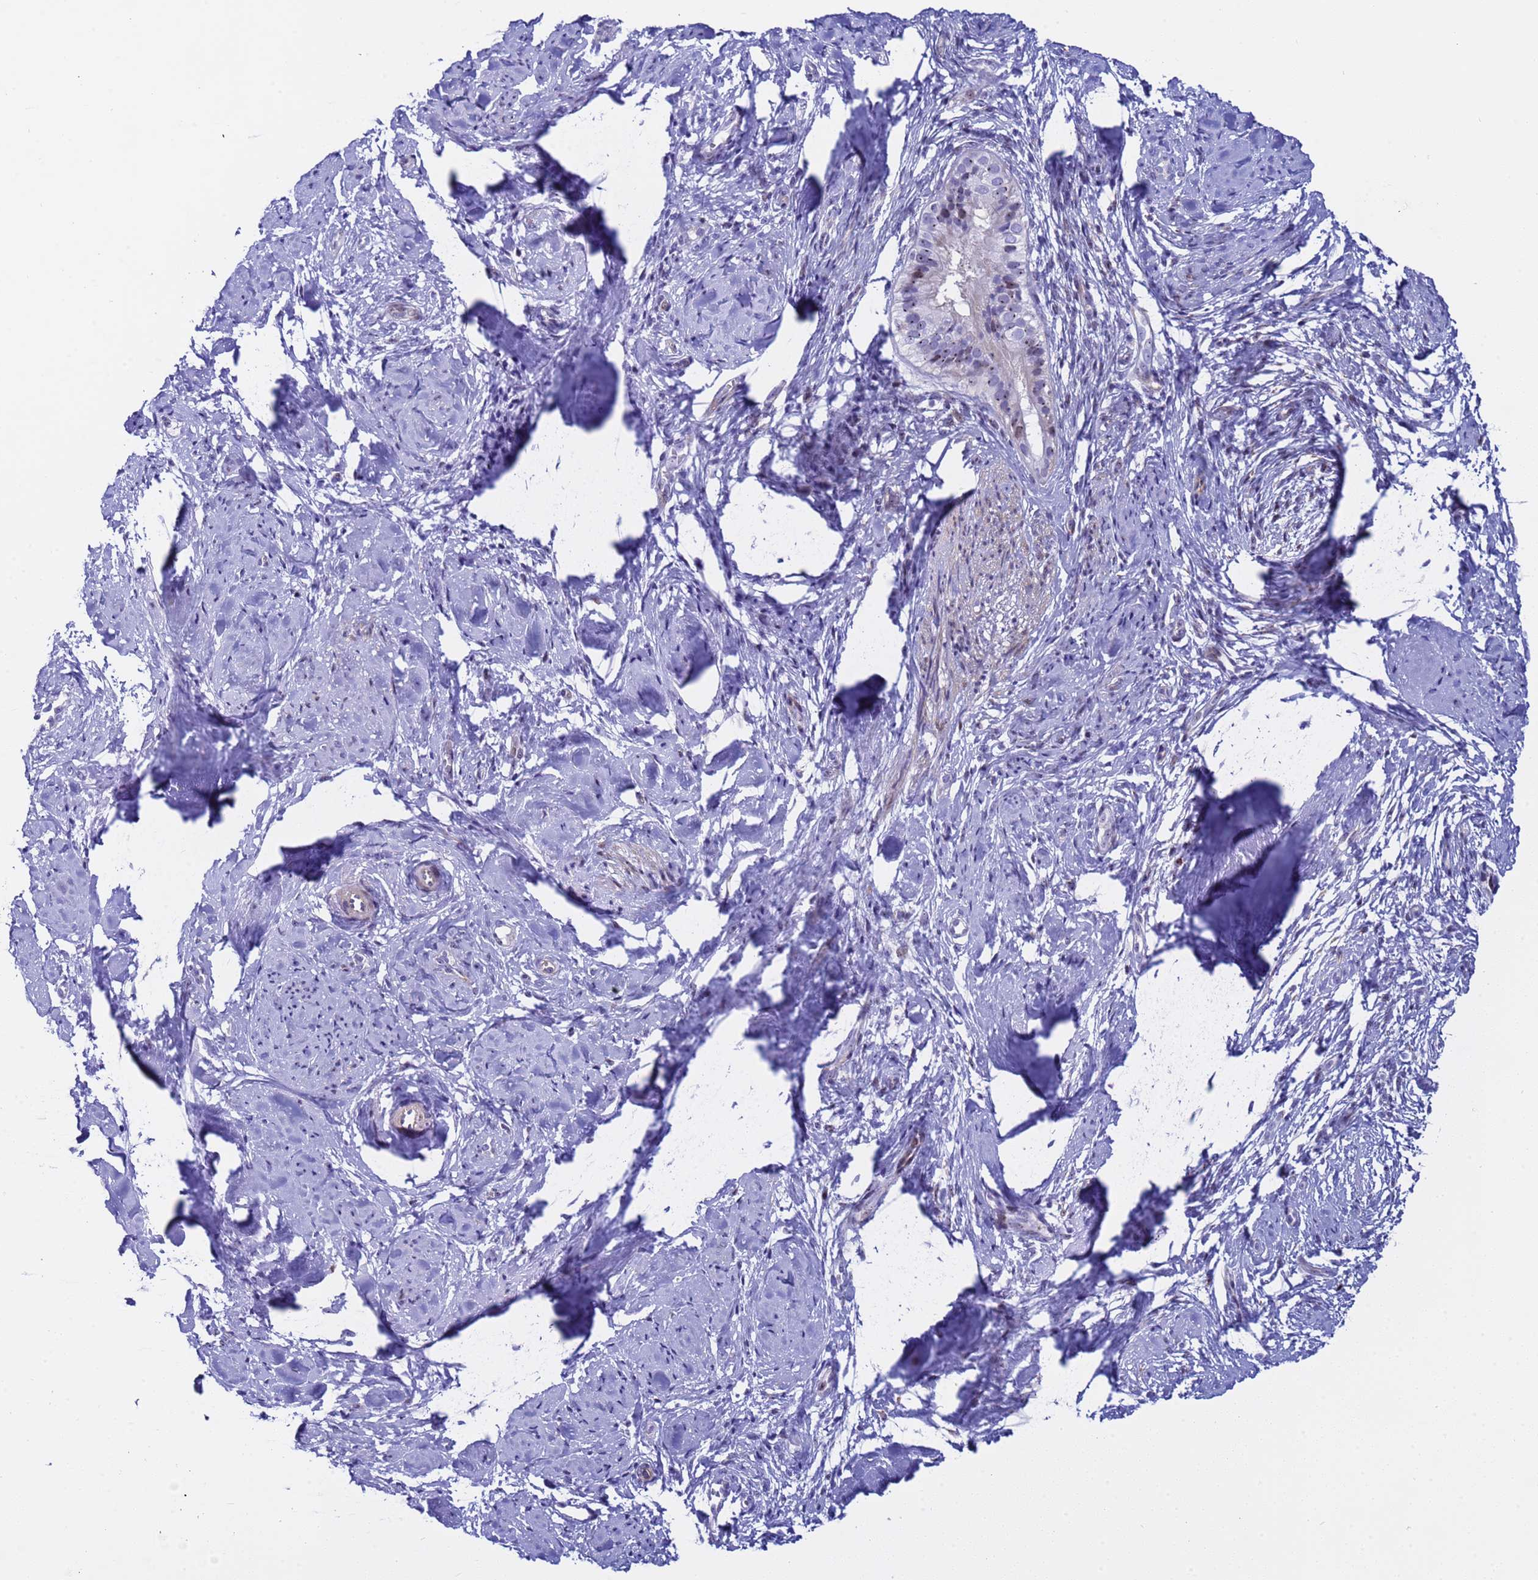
{"staining": {"intensity": "moderate", "quantity": "<25%", "location": "nuclear"}, "tissue": "cervix", "cell_type": "Glandular cells", "image_type": "normal", "snomed": [{"axis": "morphology", "description": "Normal tissue, NOS"}, {"axis": "topography", "description": "Cervix"}], "caption": "Brown immunohistochemical staining in unremarkable human cervix reveals moderate nuclear expression in approximately <25% of glandular cells.", "gene": "POP5", "patient": {"sex": "female", "age": 57}}